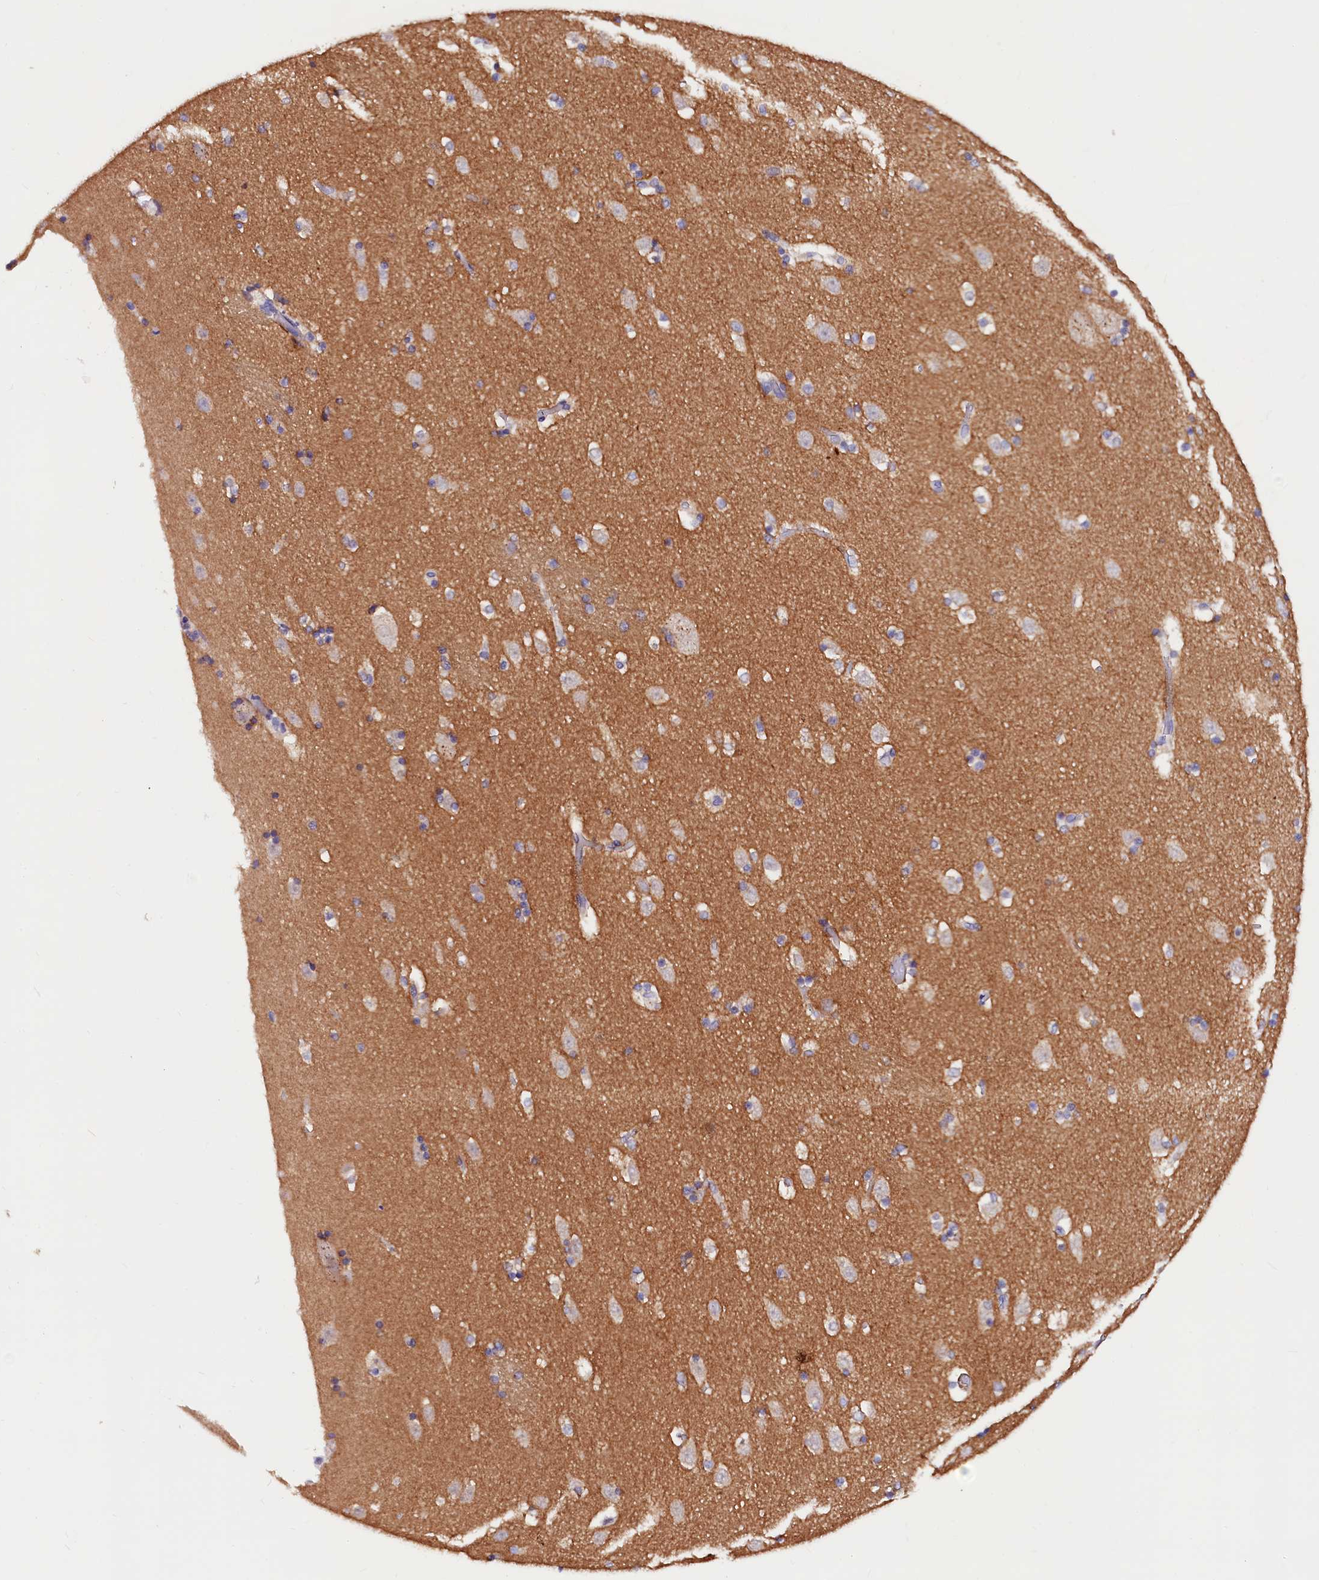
{"staining": {"intensity": "negative", "quantity": "none", "location": "none"}, "tissue": "caudate", "cell_type": "Glial cells", "image_type": "normal", "snomed": [{"axis": "morphology", "description": "Normal tissue, NOS"}, {"axis": "topography", "description": "Lateral ventricle wall"}], "caption": "This is an immunohistochemistry image of normal human caudate. There is no expression in glial cells.", "gene": "NALF1", "patient": {"sex": "male", "age": 45}}